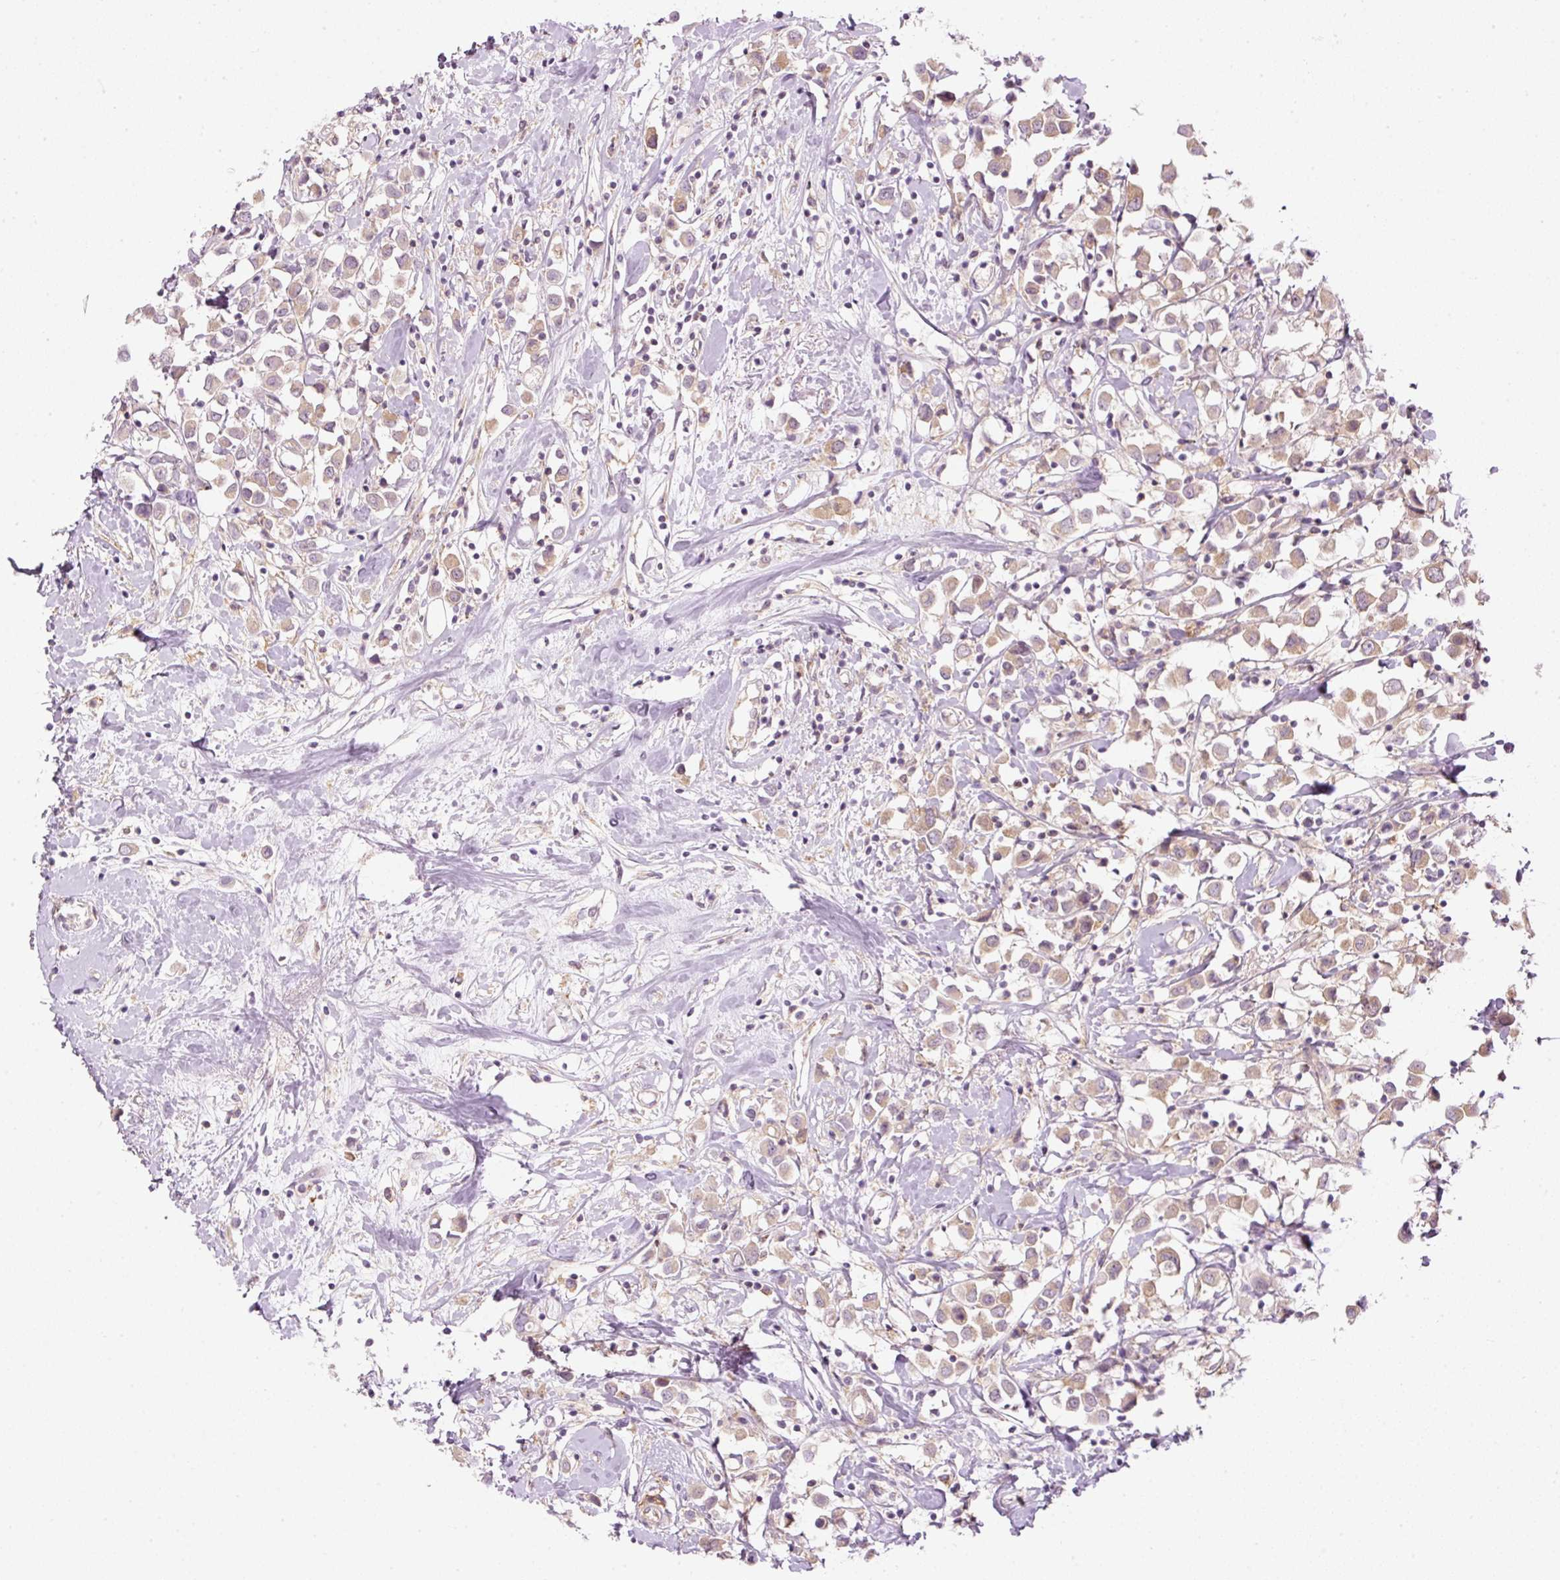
{"staining": {"intensity": "weak", "quantity": ">75%", "location": "cytoplasmic/membranous"}, "tissue": "breast cancer", "cell_type": "Tumor cells", "image_type": "cancer", "snomed": [{"axis": "morphology", "description": "Duct carcinoma"}, {"axis": "topography", "description": "Breast"}], "caption": "Immunohistochemical staining of human breast invasive ductal carcinoma exhibits low levels of weak cytoplasmic/membranous staining in approximately >75% of tumor cells. (brown staining indicates protein expression, while blue staining denotes nuclei).", "gene": "MZT2B", "patient": {"sex": "female", "age": 61}}